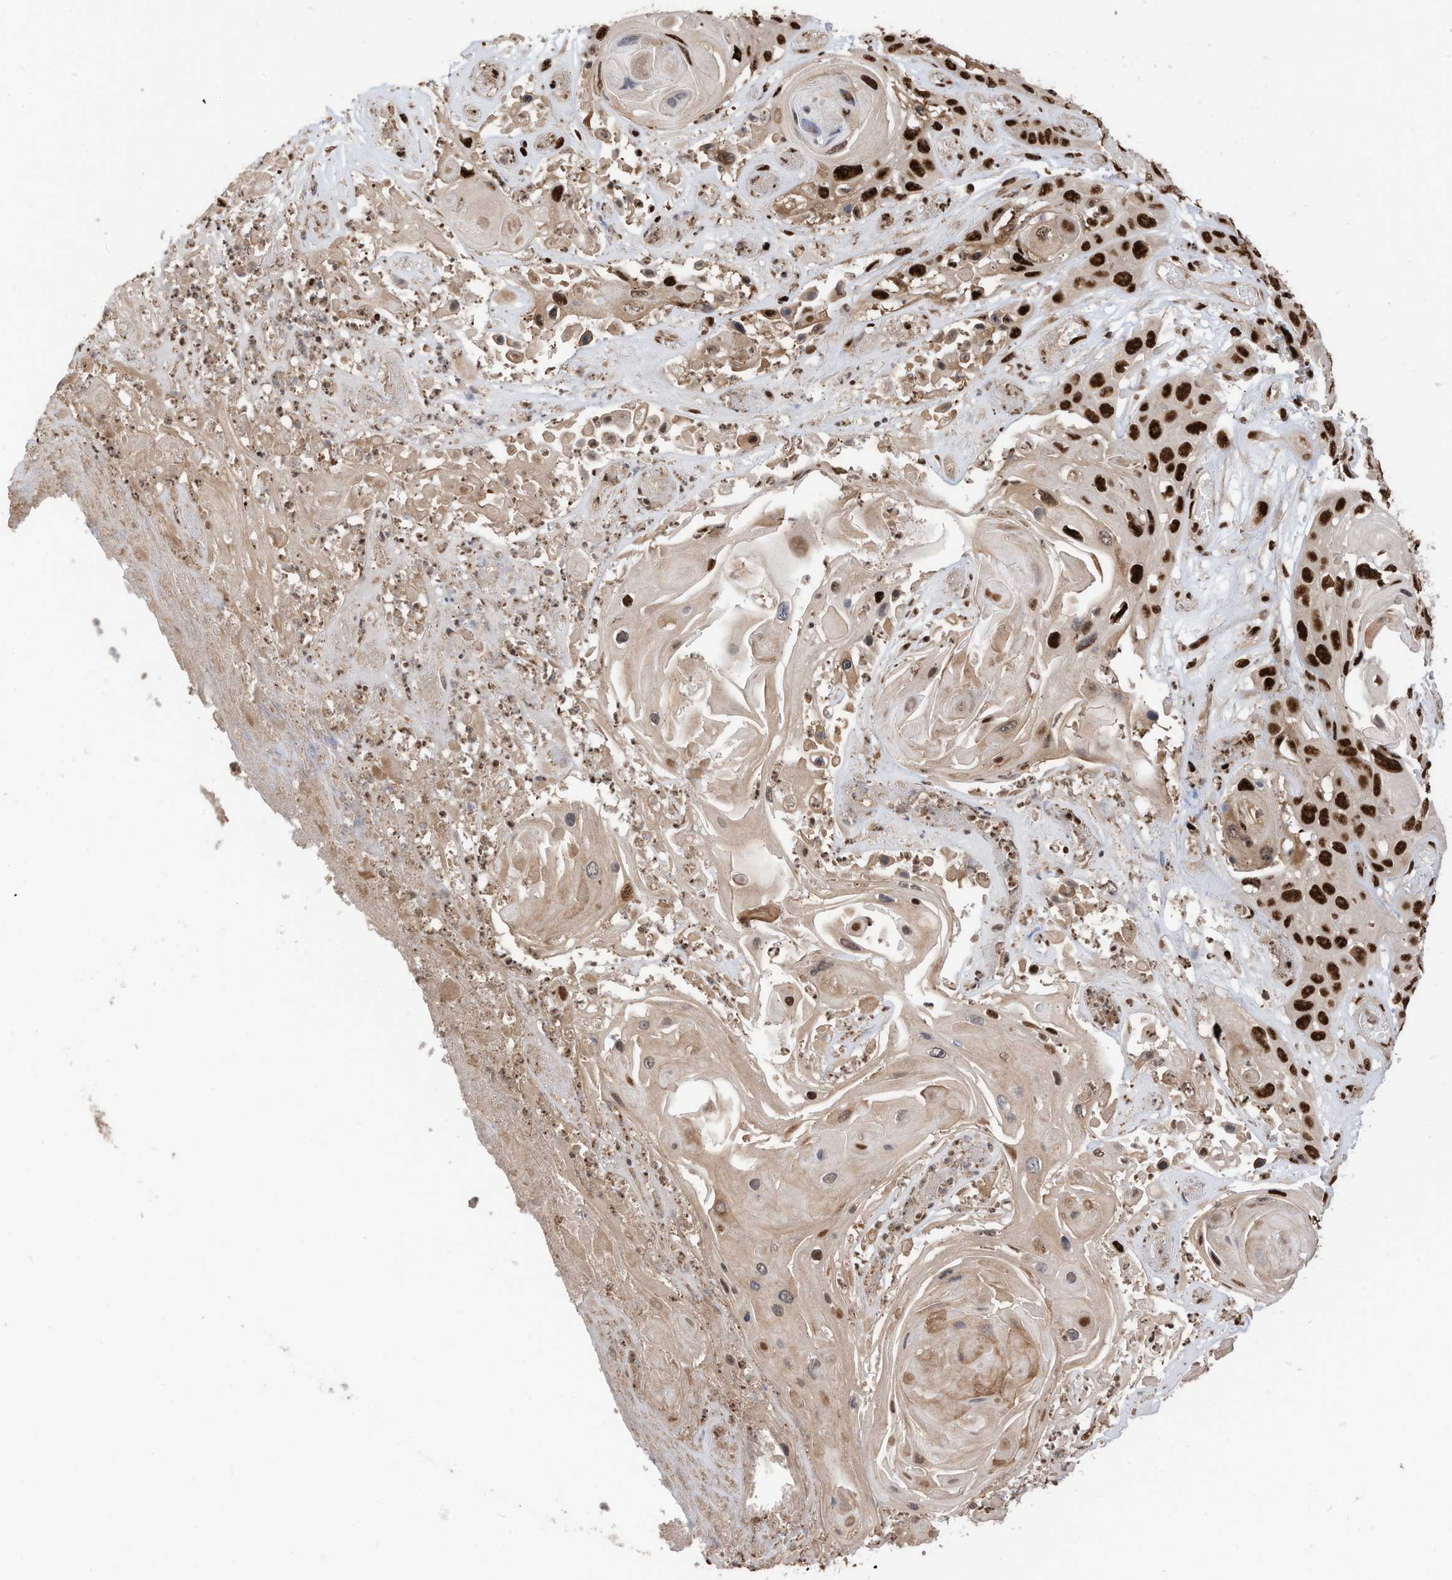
{"staining": {"intensity": "strong", "quantity": ">75%", "location": "nuclear"}, "tissue": "skin cancer", "cell_type": "Tumor cells", "image_type": "cancer", "snomed": [{"axis": "morphology", "description": "Squamous cell carcinoma, NOS"}, {"axis": "topography", "description": "Skin"}], "caption": "A photomicrograph of skin cancer stained for a protein exhibits strong nuclear brown staining in tumor cells.", "gene": "SF3A3", "patient": {"sex": "male", "age": 55}}